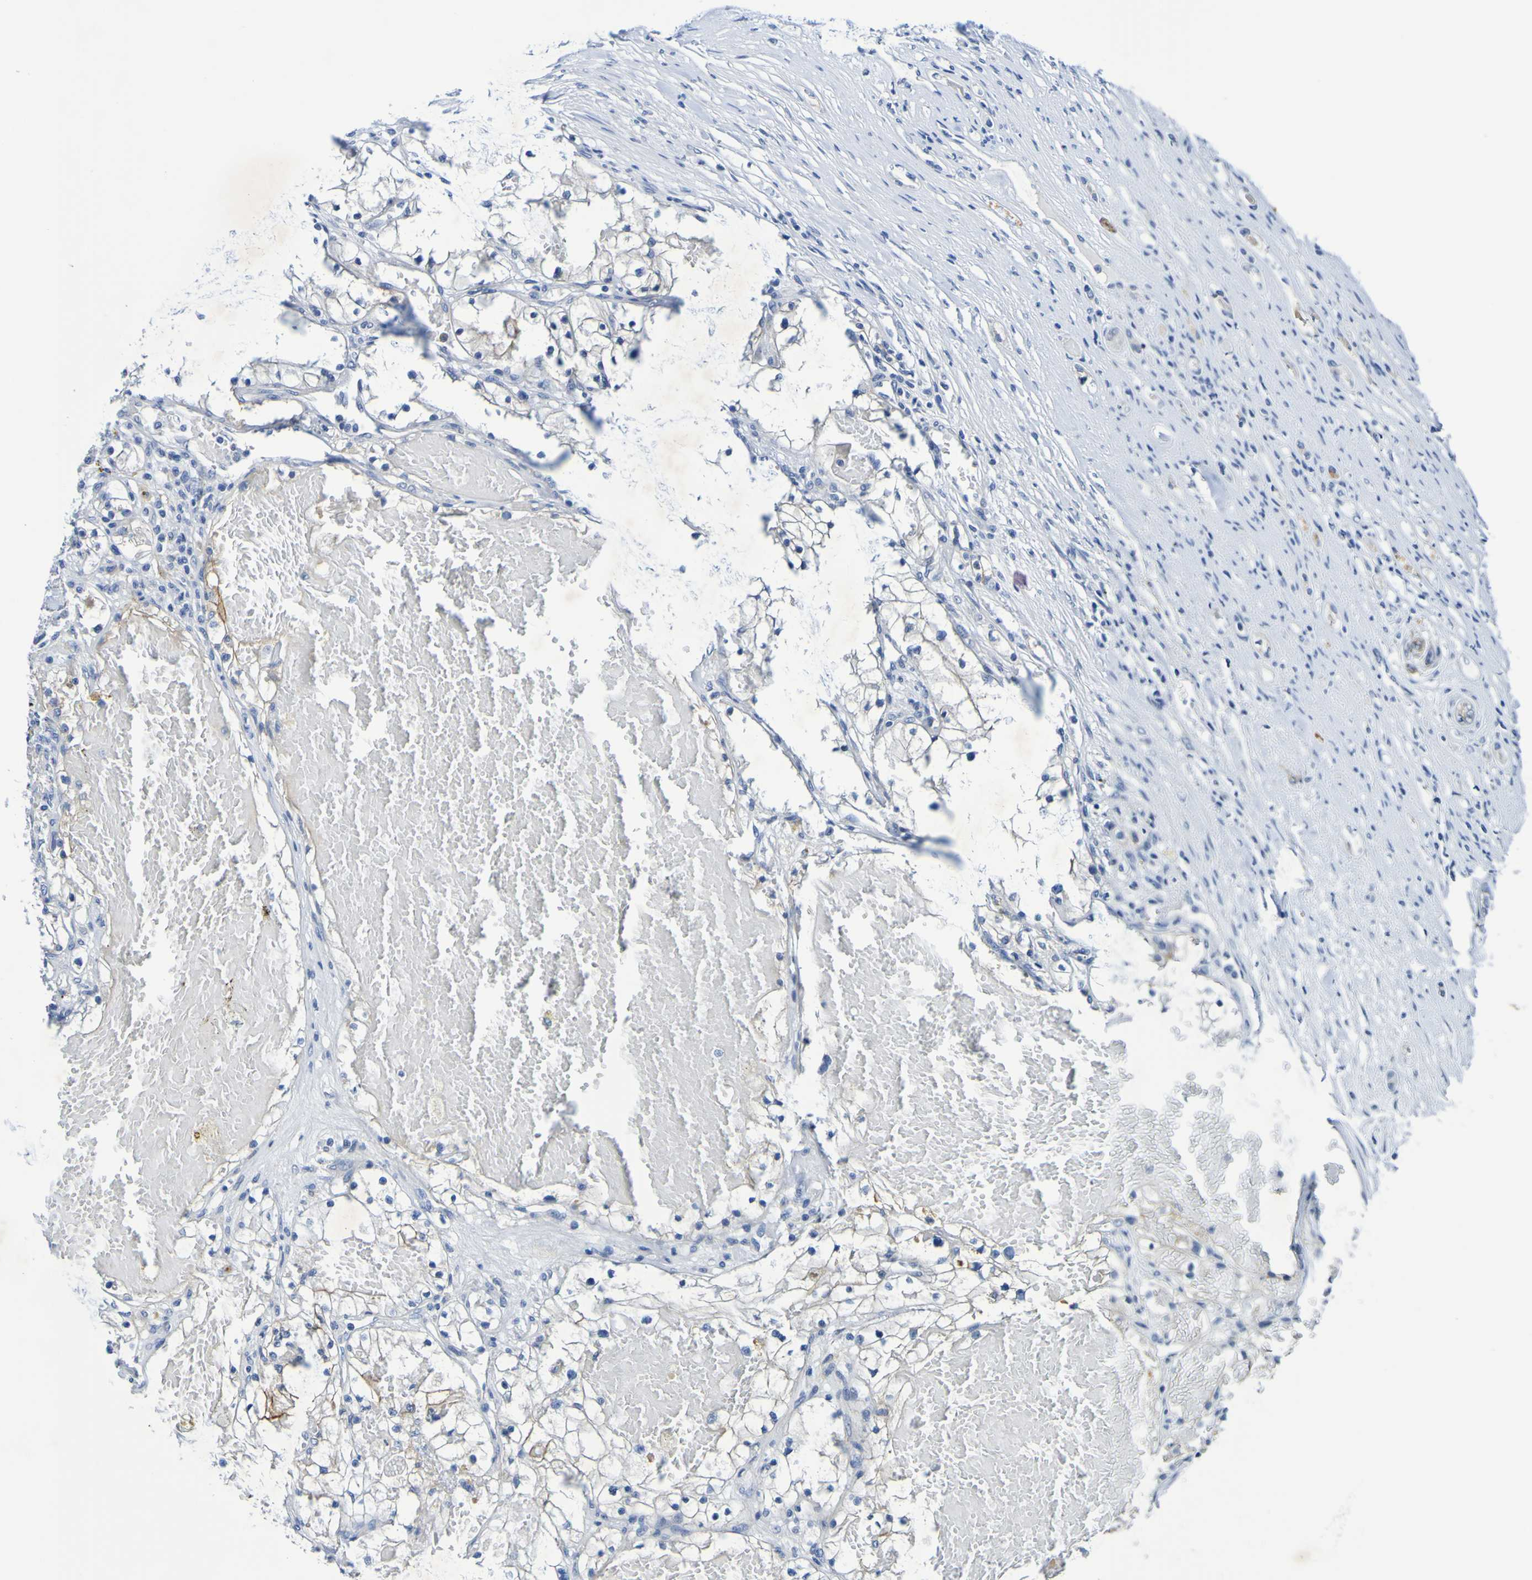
{"staining": {"intensity": "negative", "quantity": "none", "location": "none"}, "tissue": "renal cancer", "cell_type": "Tumor cells", "image_type": "cancer", "snomed": [{"axis": "morphology", "description": "Adenocarcinoma, NOS"}, {"axis": "topography", "description": "Kidney"}], "caption": "High magnification brightfield microscopy of renal adenocarcinoma stained with DAB (brown) and counterstained with hematoxylin (blue): tumor cells show no significant positivity.", "gene": "VMA21", "patient": {"sex": "male", "age": 68}}